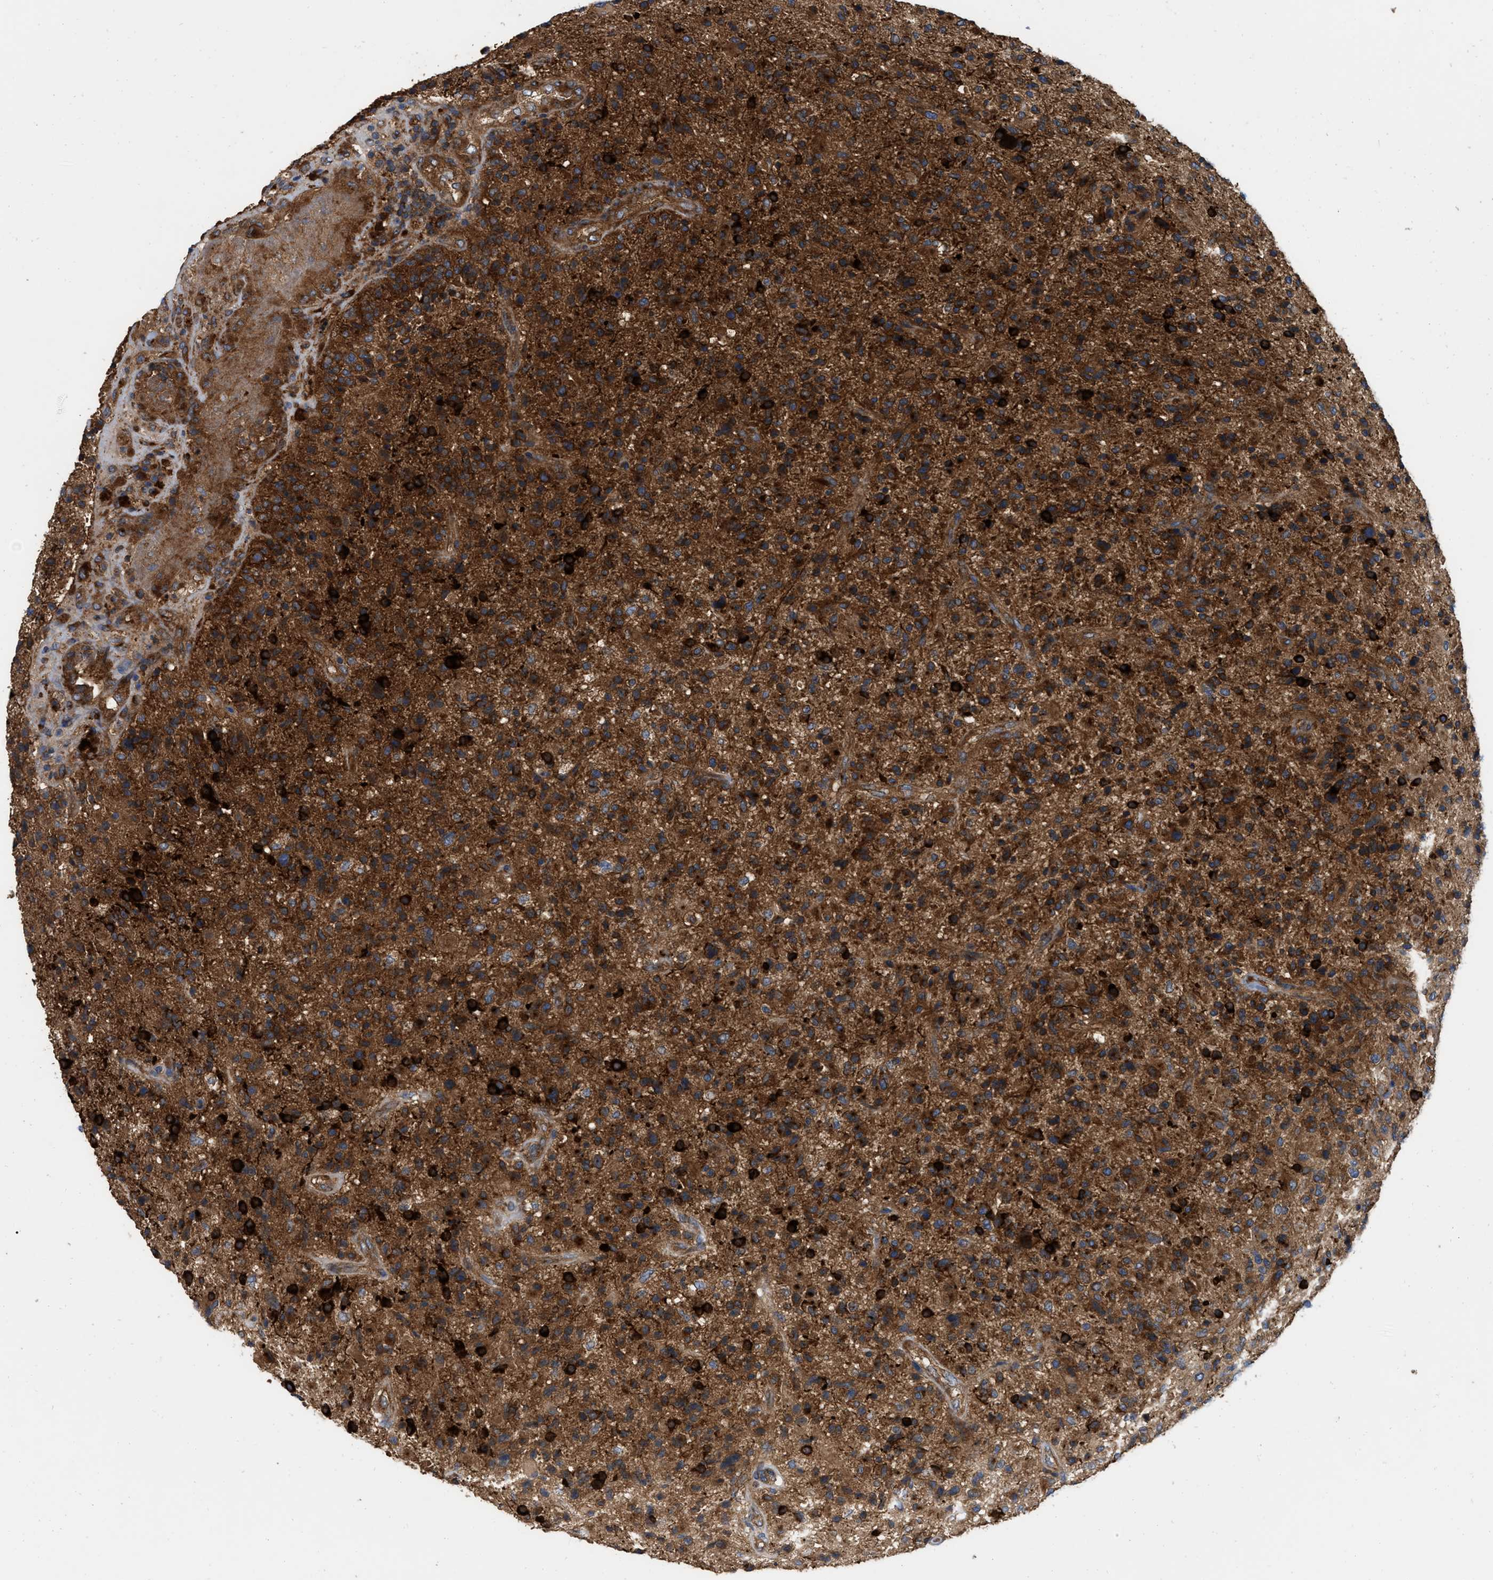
{"staining": {"intensity": "strong", "quantity": ">75%", "location": "cytoplasmic/membranous"}, "tissue": "glioma", "cell_type": "Tumor cells", "image_type": "cancer", "snomed": [{"axis": "morphology", "description": "Glioma, malignant, High grade"}, {"axis": "topography", "description": "Brain"}], "caption": "Glioma stained with a brown dye exhibits strong cytoplasmic/membranous positive staining in about >75% of tumor cells.", "gene": "RABEP1", "patient": {"sex": "male", "age": 72}}